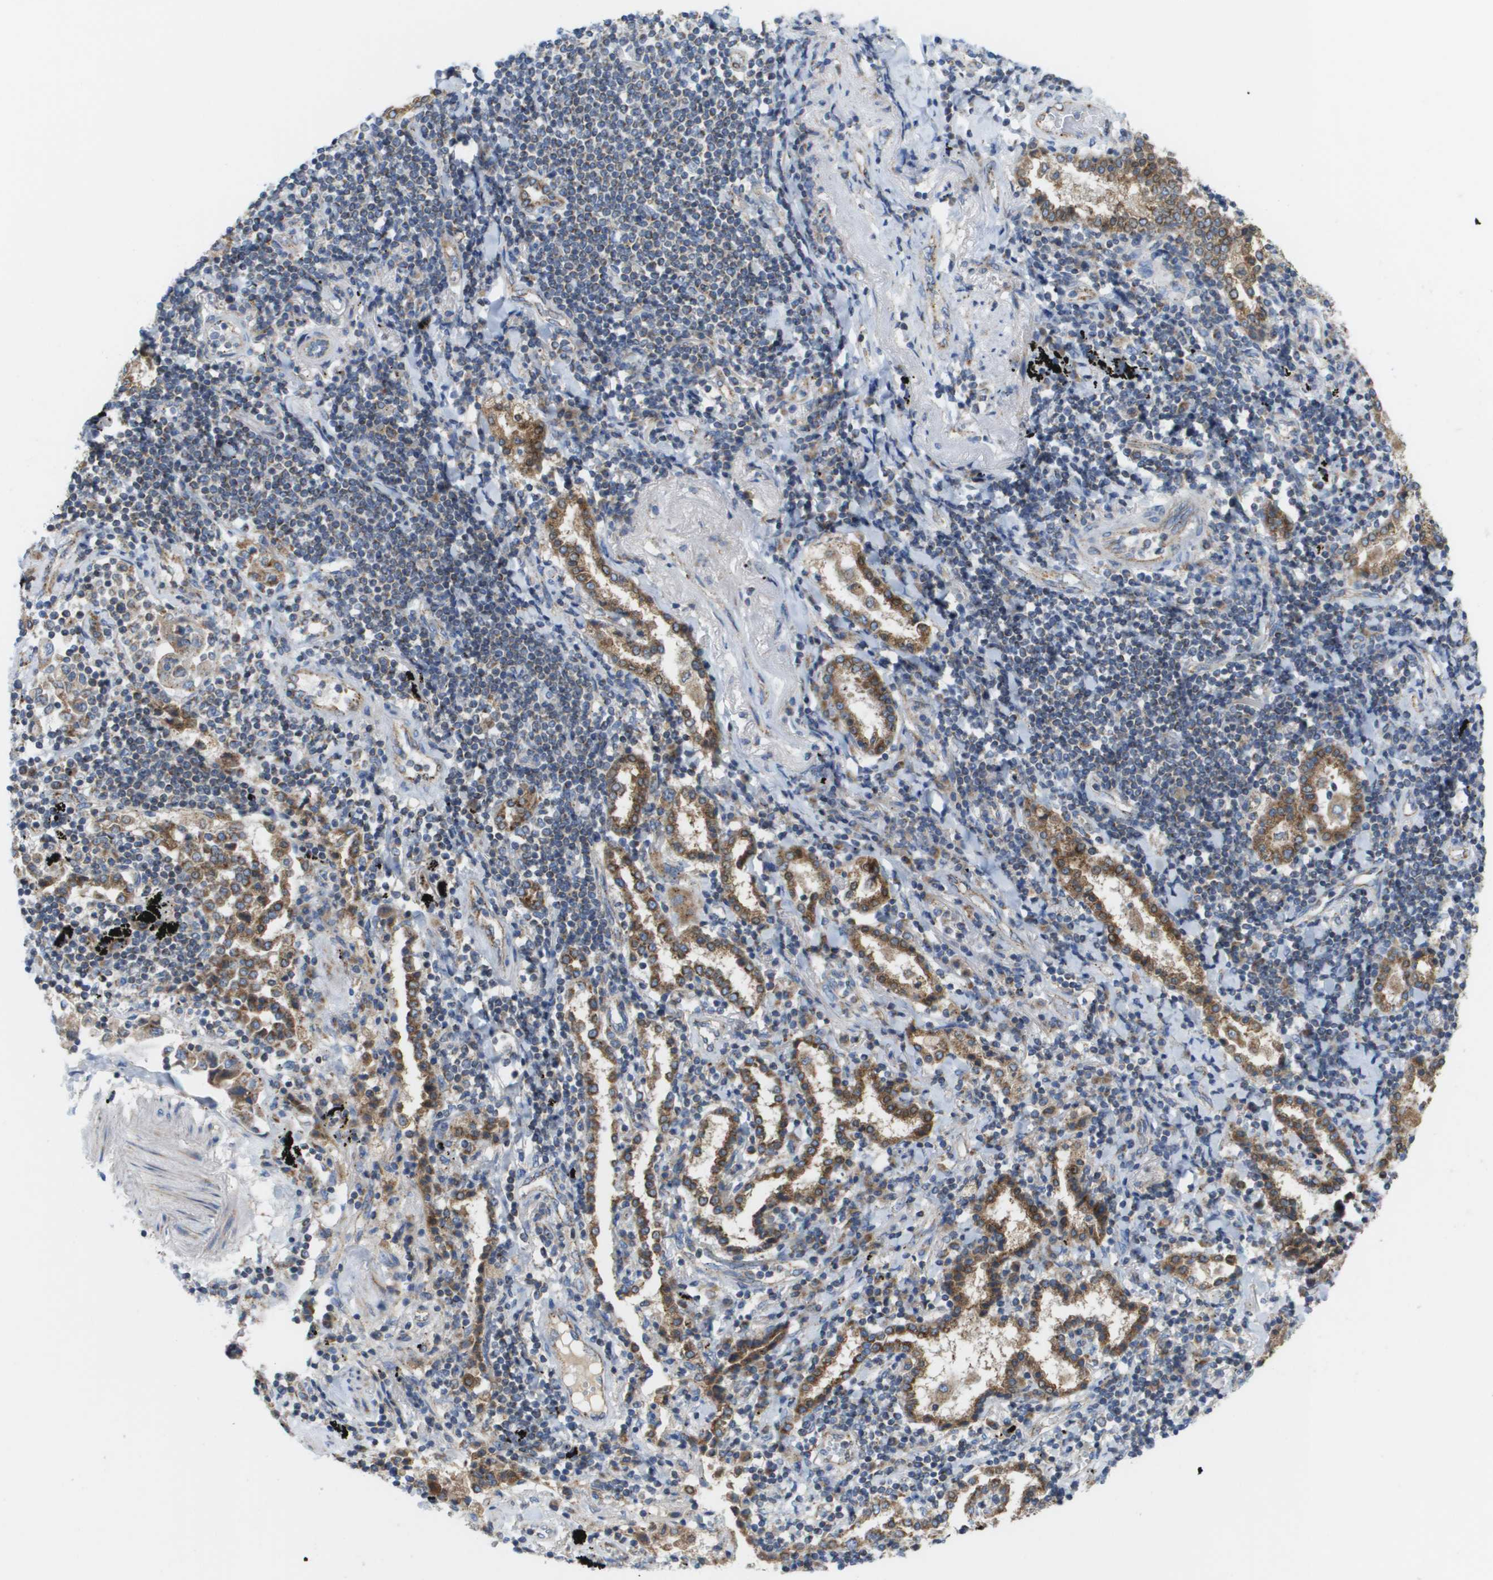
{"staining": {"intensity": "moderate", "quantity": ">75%", "location": "cytoplasmic/membranous"}, "tissue": "lung cancer", "cell_type": "Tumor cells", "image_type": "cancer", "snomed": [{"axis": "morphology", "description": "Adenocarcinoma, NOS"}, {"axis": "topography", "description": "Lung"}], "caption": "DAB (3,3'-diaminobenzidine) immunohistochemical staining of lung cancer demonstrates moderate cytoplasmic/membranous protein staining in approximately >75% of tumor cells.", "gene": "FIS1", "patient": {"sex": "female", "age": 65}}